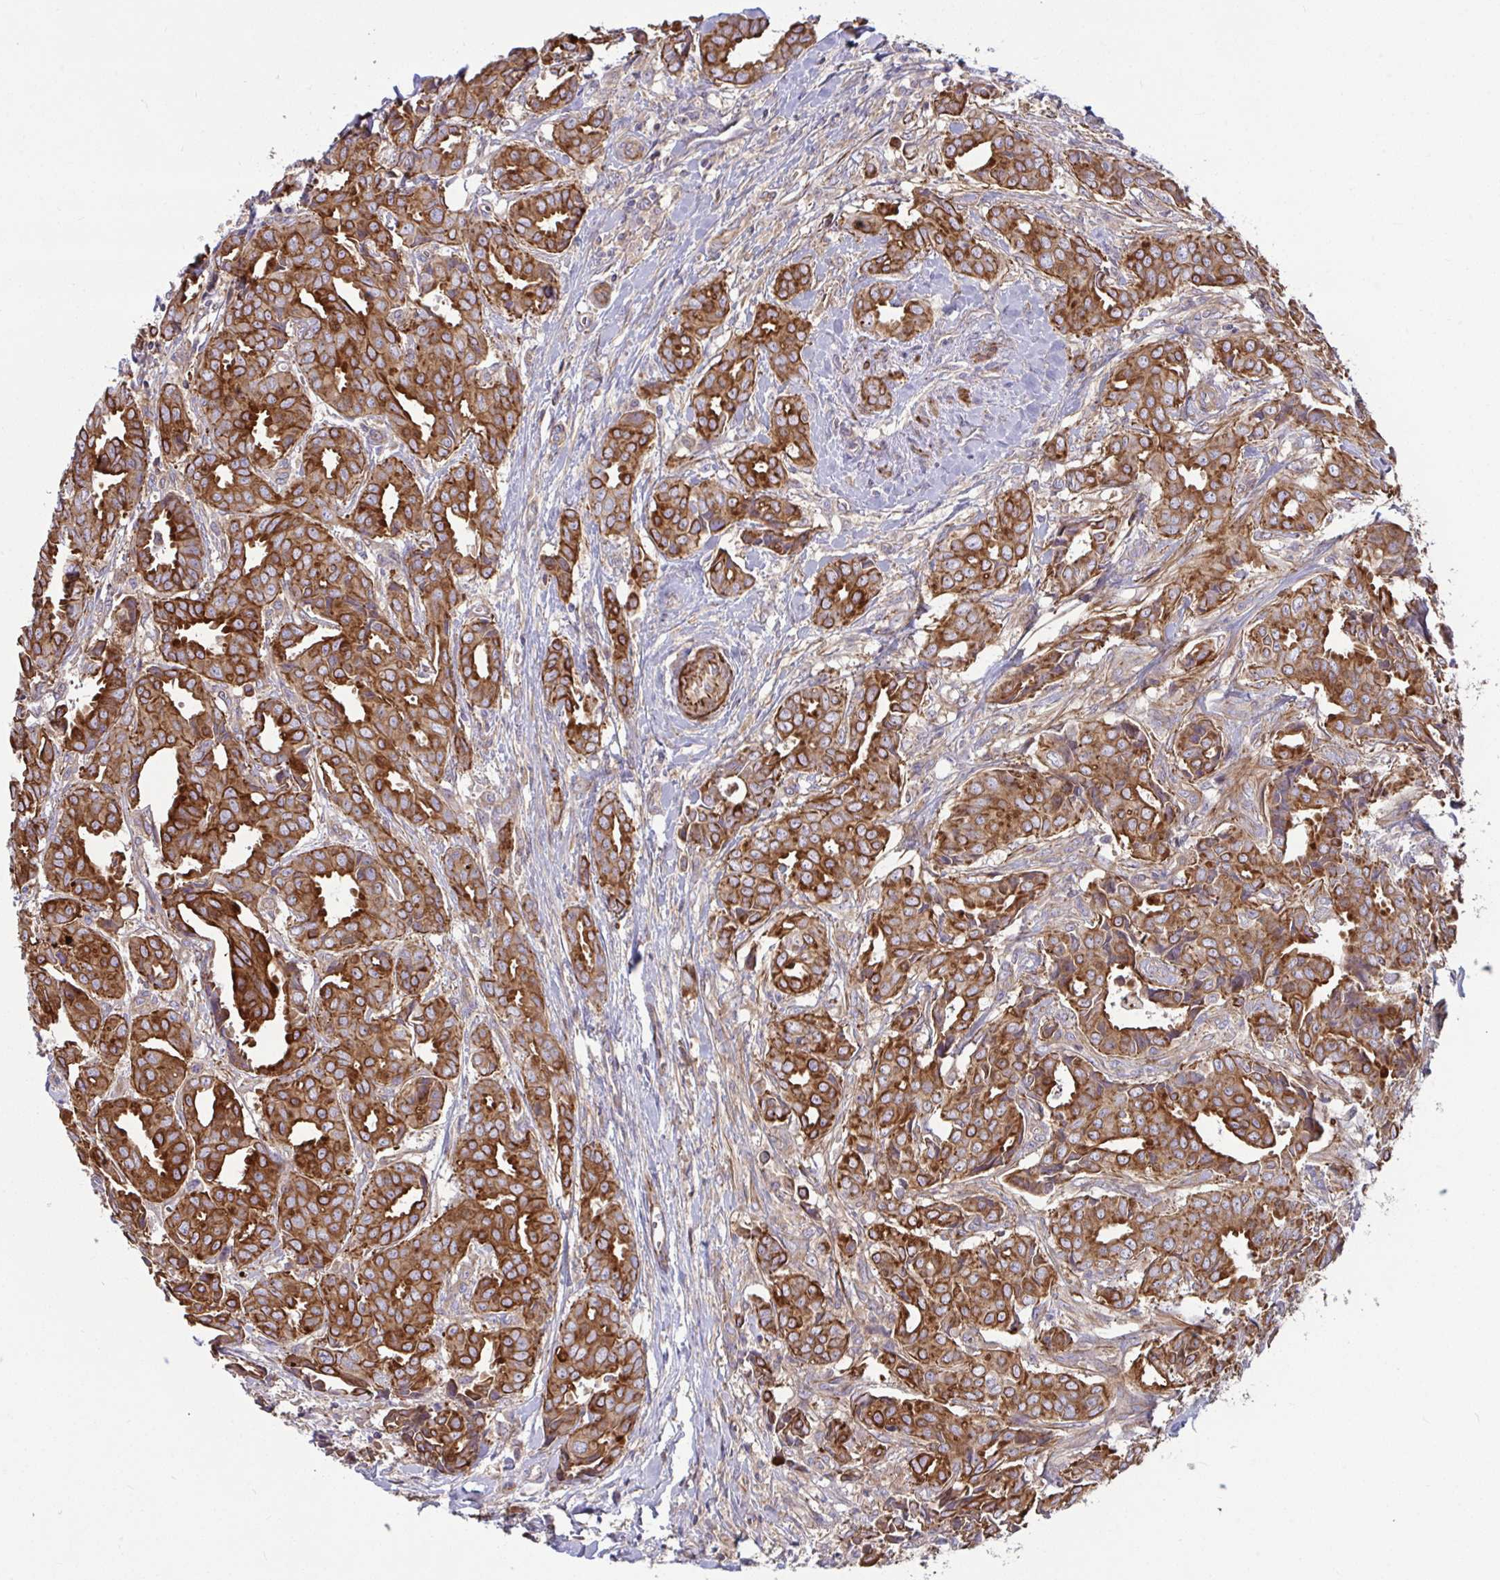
{"staining": {"intensity": "strong", "quantity": ">75%", "location": "cytoplasmic/membranous"}, "tissue": "breast cancer", "cell_type": "Tumor cells", "image_type": "cancer", "snomed": [{"axis": "morphology", "description": "Duct carcinoma"}, {"axis": "topography", "description": "Breast"}], "caption": "About >75% of tumor cells in human breast intraductal carcinoma exhibit strong cytoplasmic/membranous protein expression as visualized by brown immunohistochemical staining.", "gene": "TANK", "patient": {"sex": "female", "age": 45}}